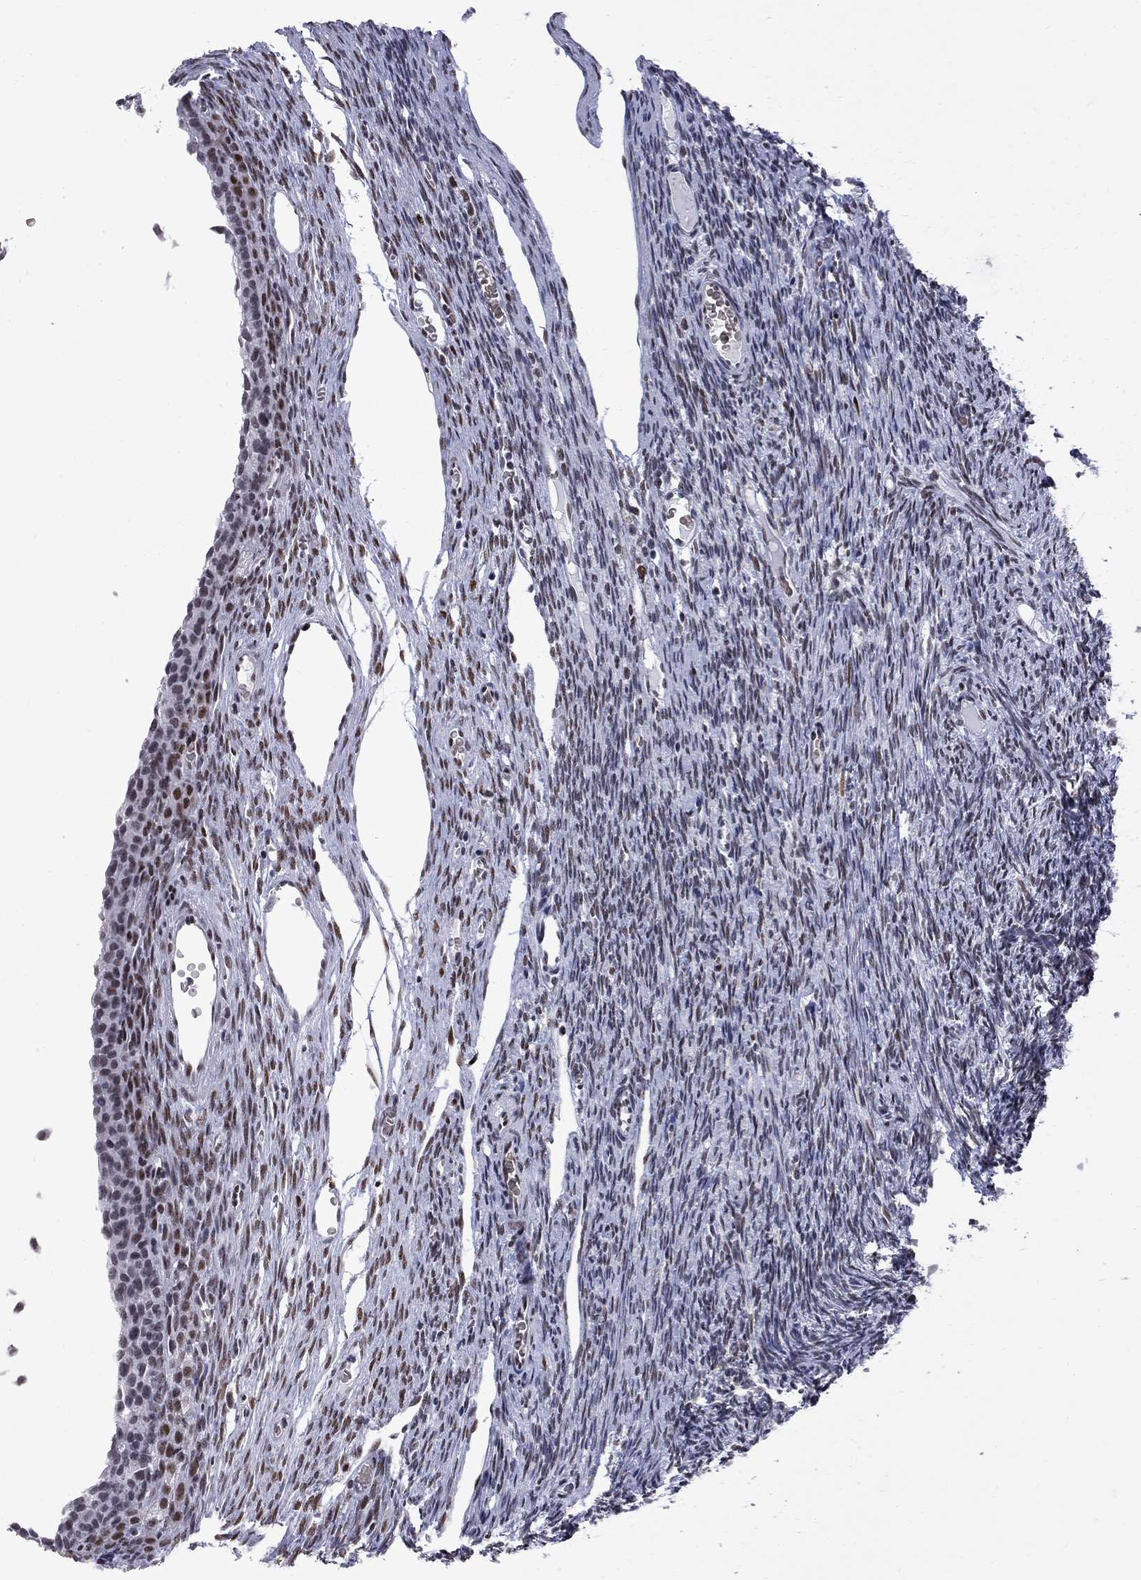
{"staining": {"intensity": "strong", "quantity": "<25%", "location": "nuclear"}, "tissue": "ovary", "cell_type": "Follicle cells", "image_type": "normal", "snomed": [{"axis": "morphology", "description": "Normal tissue, NOS"}, {"axis": "topography", "description": "Ovary"}], "caption": "High-power microscopy captured an immunohistochemistry (IHC) histopathology image of benign ovary, revealing strong nuclear positivity in approximately <25% of follicle cells.", "gene": "ZBTB47", "patient": {"sex": "female", "age": 27}}